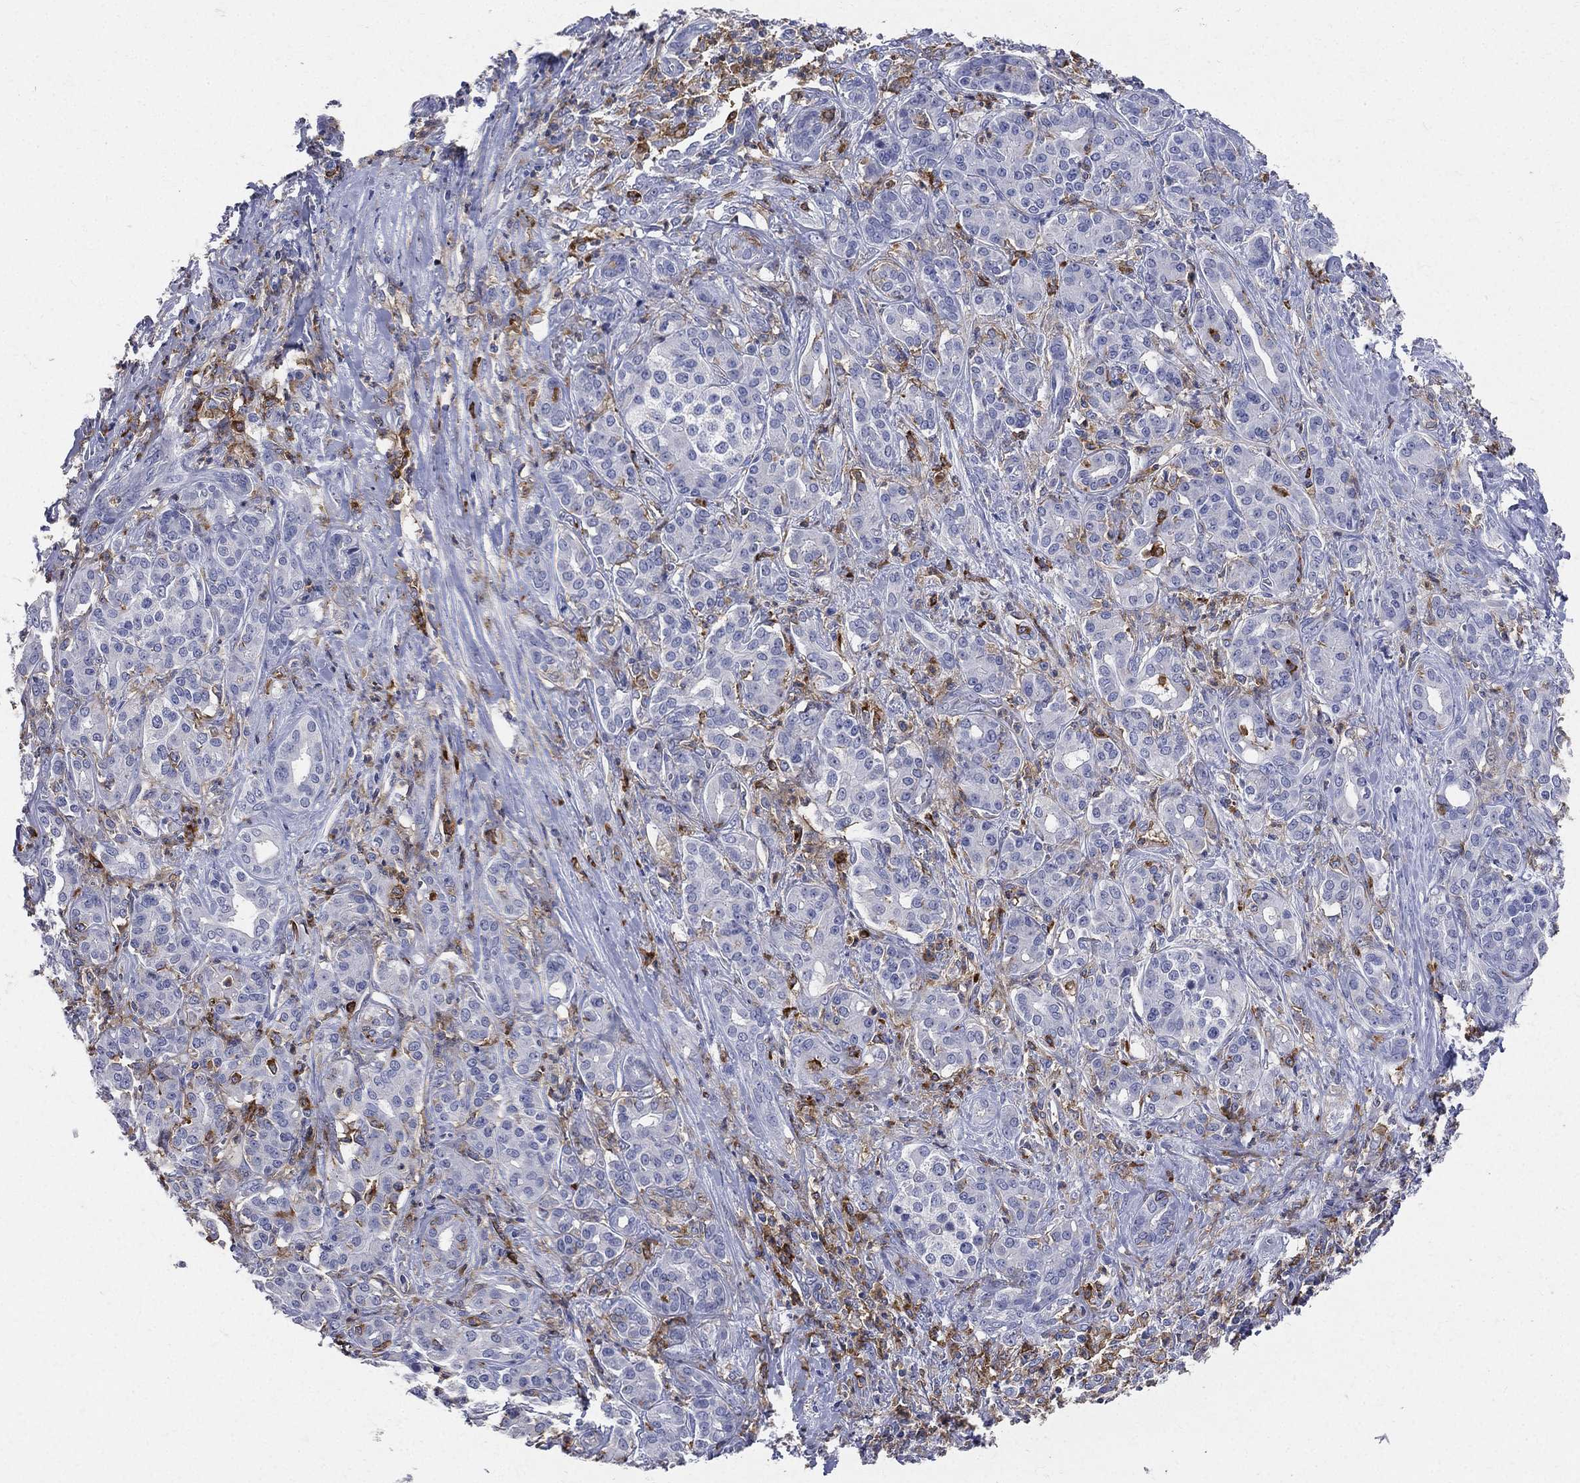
{"staining": {"intensity": "negative", "quantity": "none", "location": "none"}, "tissue": "pancreatic cancer", "cell_type": "Tumor cells", "image_type": "cancer", "snomed": [{"axis": "morphology", "description": "Normal tissue, NOS"}, {"axis": "morphology", "description": "Inflammation, NOS"}, {"axis": "morphology", "description": "Adenocarcinoma, NOS"}, {"axis": "topography", "description": "Pancreas"}], "caption": "High magnification brightfield microscopy of pancreatic cancer (adenocarcinoma) stained with DAB (brown) and counterstained with hematoxylin (blue): tumor cells show no significant positivity. (DAB immunohistochemistry (IHC) visualized using brightfield microscopy, high magnification).", "gene": "CD33", "patient": {"sex": "male", "age": 57}}